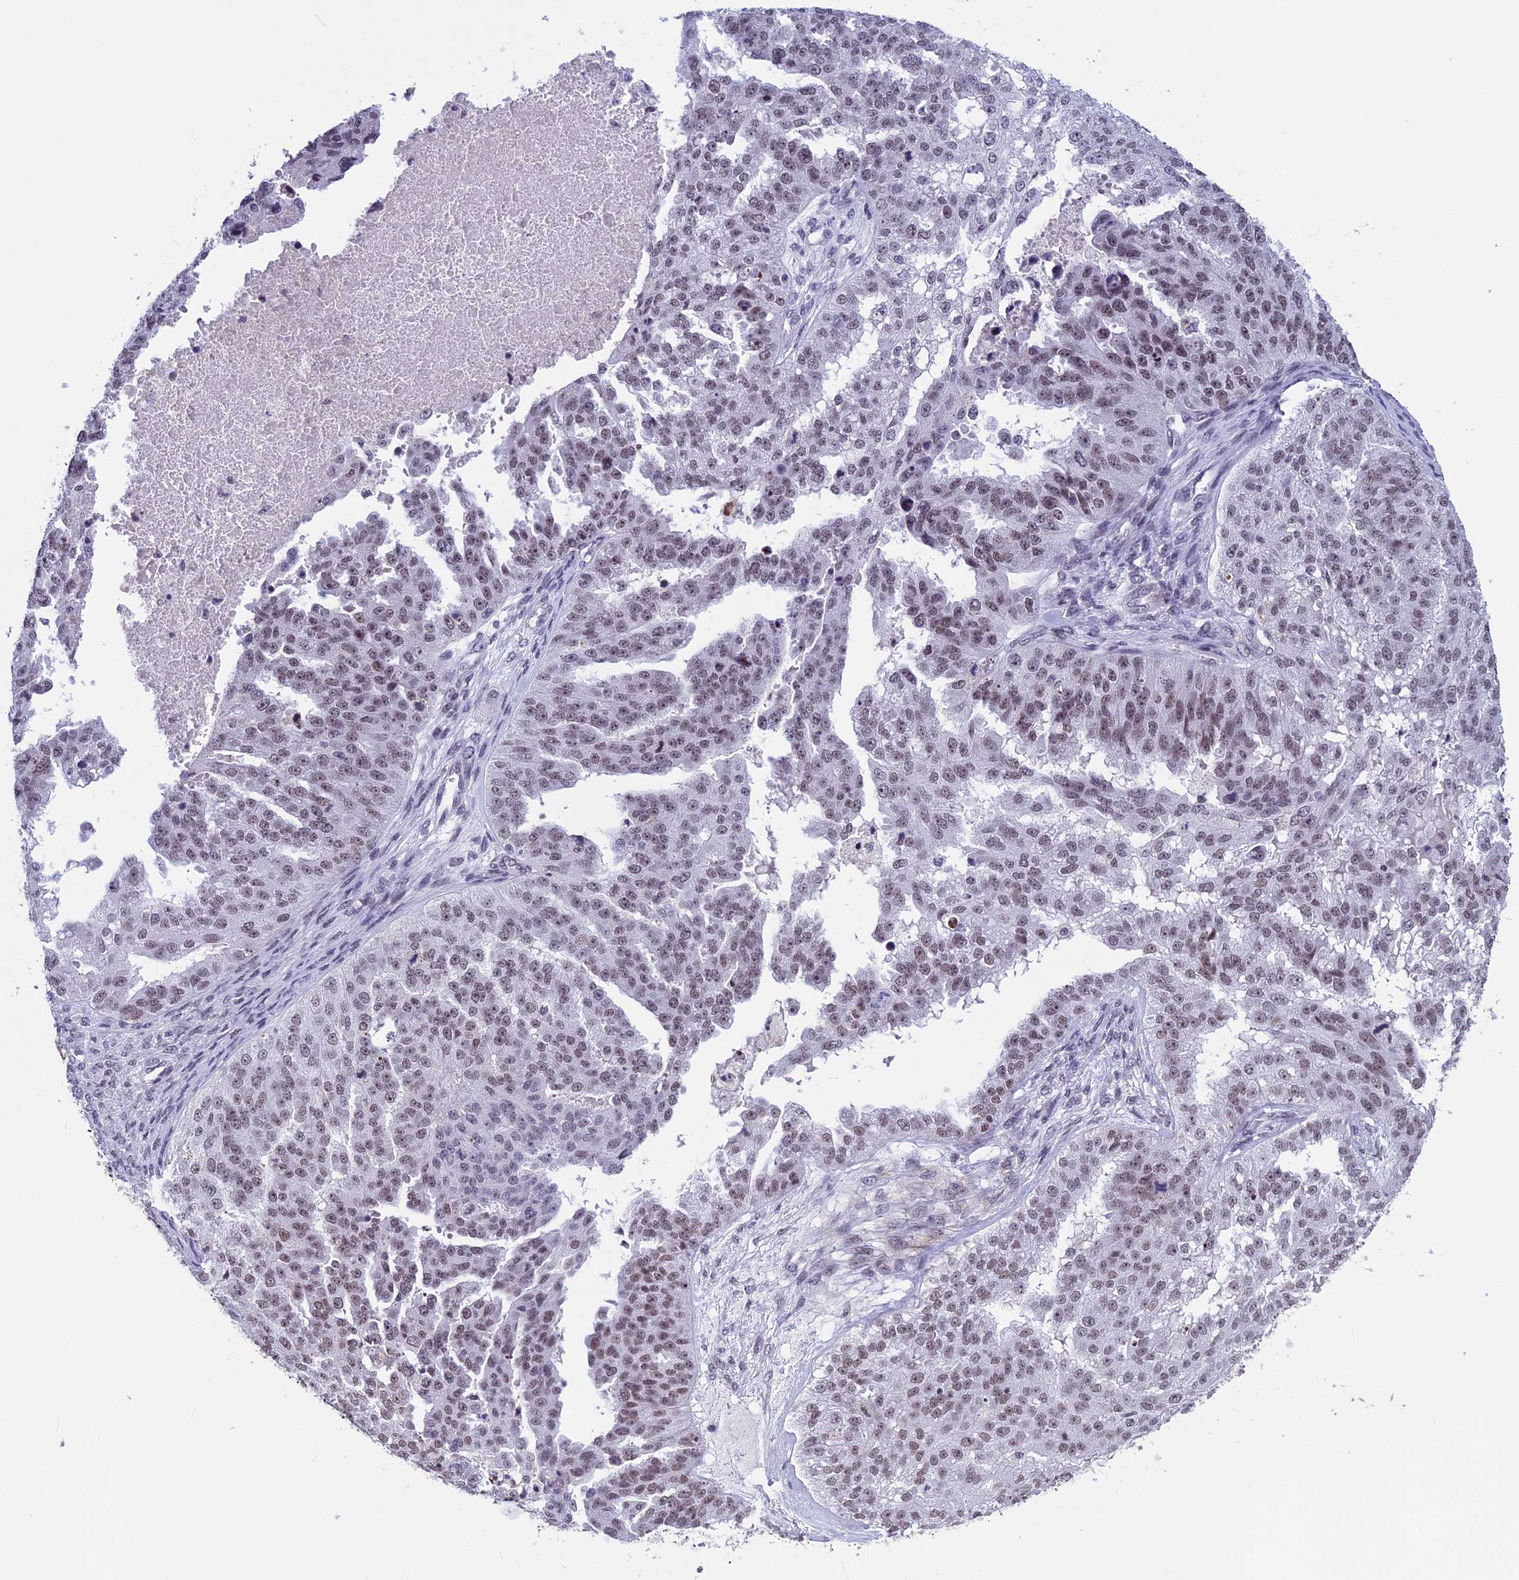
{"staining": {"intensity": "weak", "quantity": ">75%", "location": "nuclear"}, "tissue": "ovarian cancer", "cell_type": "Tumor cells", "image_type": "cancer", "snomed": [{"axis": "morphology", "description": "Cystadenocarcinoma, serous, NOS"}, {"axis": "topography", "description": "Ovary"}], "caption": "A brown stain labels weak nuclear positivity of a protein in ovarian cancer (serous cystadenocarcinoma) tumor cells.", "gene": "NIPBL", "patient": {"sex": "female", "age": 58}}